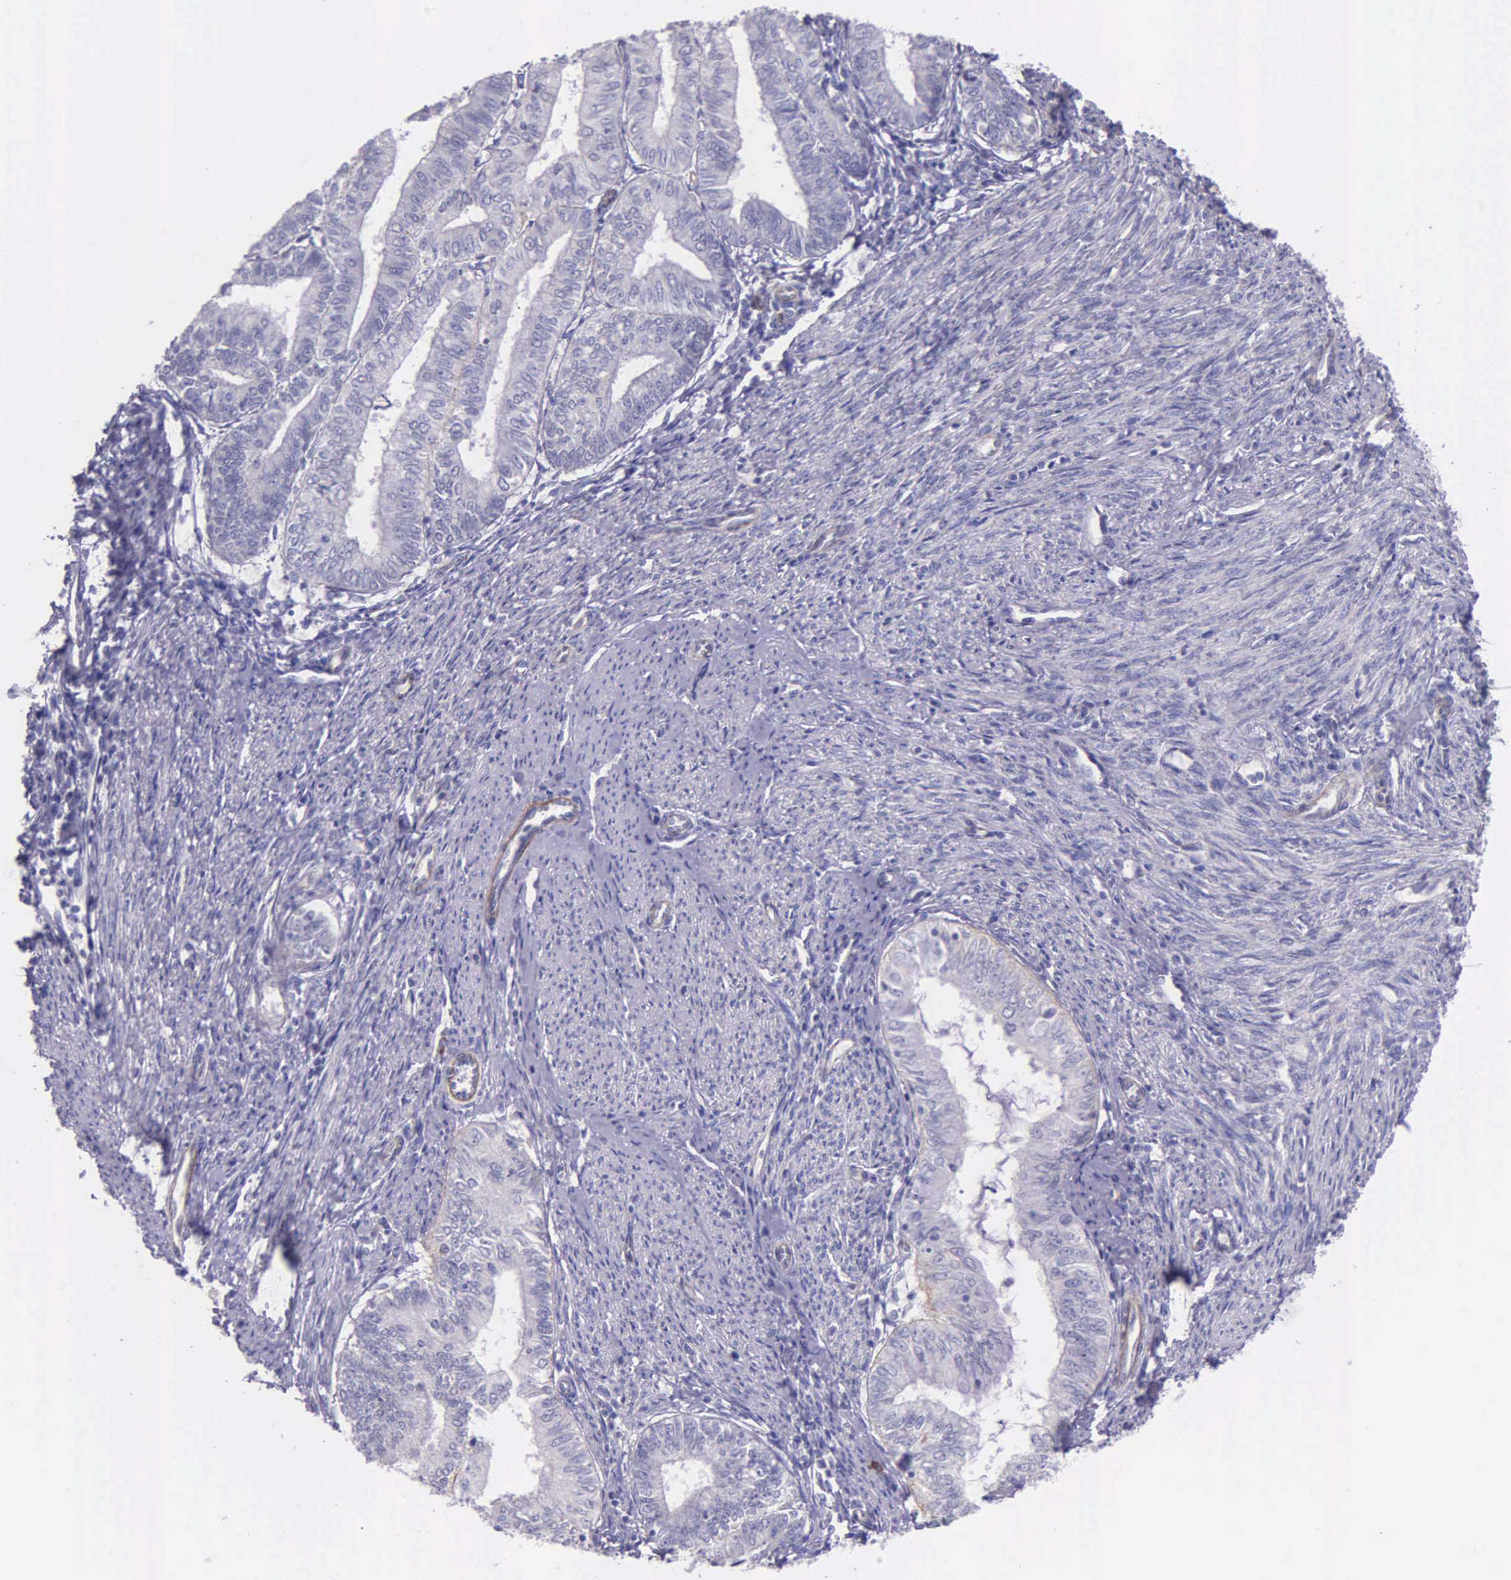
{"staining": {"intensity": "negative", "quantity": "none", "location": "none"}, "tissue": "endometrial cancer", "cell_type": "Tumor cells", "image_type": "cancer", "snomed": [{"axis": "morphology", "description": "Adenocarcinoma, NOS"}, {"axis": "topography", "description": "Endometrium"}], "caption": "Immunohistochemical staining of endometrial adenocarcinoma displays no significant staining in tumor cells.", "gene": "THSD7A", "patient": {"sex": "female", "age": 66}}